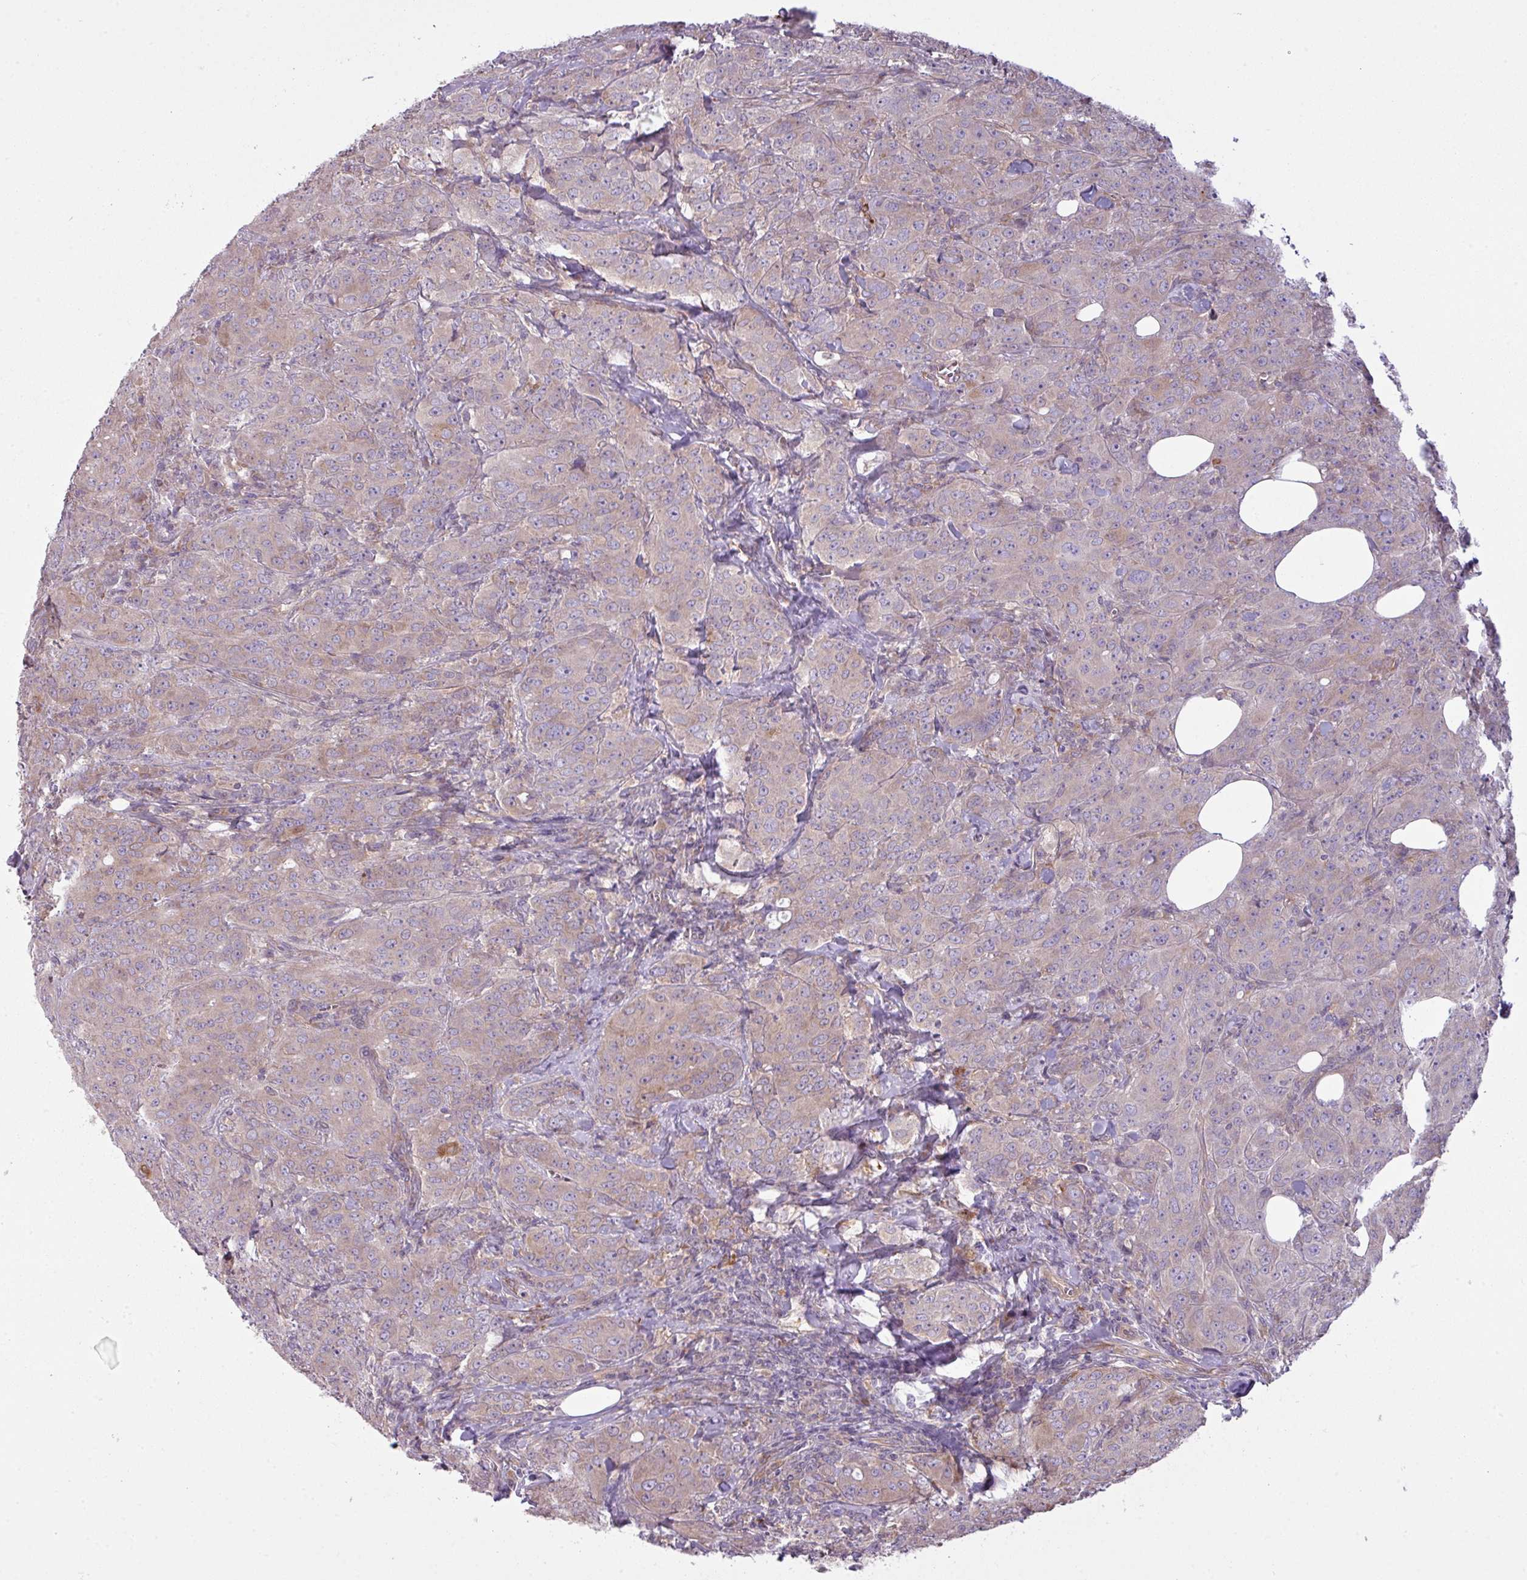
{"staining": {"intensity": "weak", "quantity": "25%-75%", "location": "cytoplasmic/membranous"}, "tissue": "breast cancer", "cell_type": "Tumor cells", "image_type": "cancer", "snomed": [{"axis": "morphology", "description": "Duct carcinoma"}, {"axis": "topography", "description": "Breast"}], "caption": "There is low levels of weak cytoplasmic/membranous expression in tumor cells of breast cancer (intraductal carcinoma), as demonstrated by immunohistochemical staining (brown color).", "gene": "CAMK2B", "patient": {"sex": "female", "age": 43}}